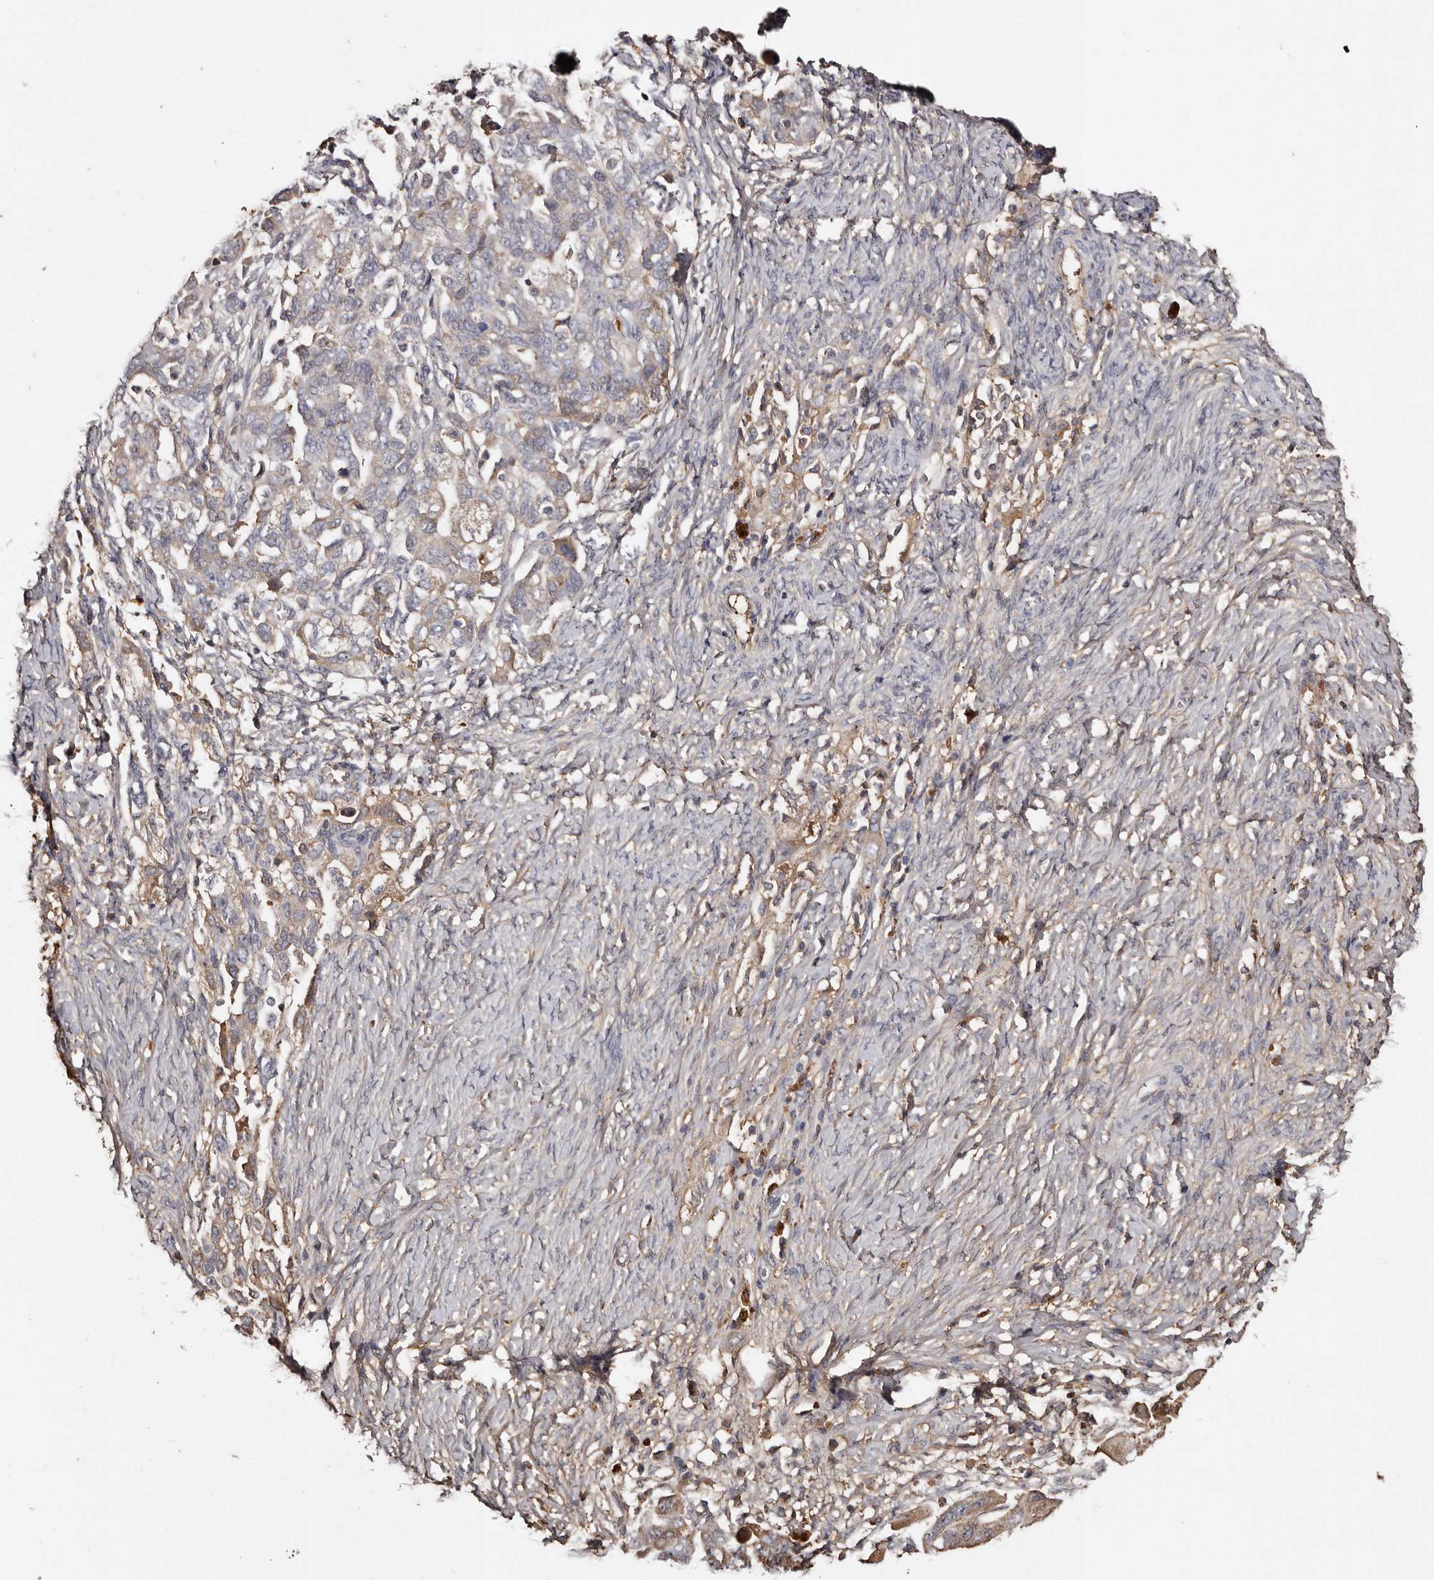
{"staining": {"intensity": "weak", "quantity": "25%-75%", "location": "cytoplasmic/membranous"}, "tissue": "ovarian cancer", "cell_type": "Tumor cells", "image_type": "cancer", "snomed": [{"axis": "morphology", "description": "Carcinoma, NOS"}, {"axis": "morphology", "description": "Cystadenocarcinoma, serous, NOS"}, {"axis": "topography", "description": "Ovary"}], "caption": "Ovarian cancer stained for a protein (brown) exhibits weak cytoplasmic/membranous positive expression in approximately 25%-75% of tumor cells.", "gene": "CYP1B1", "patient": {"sex": "female", "age": 69}}